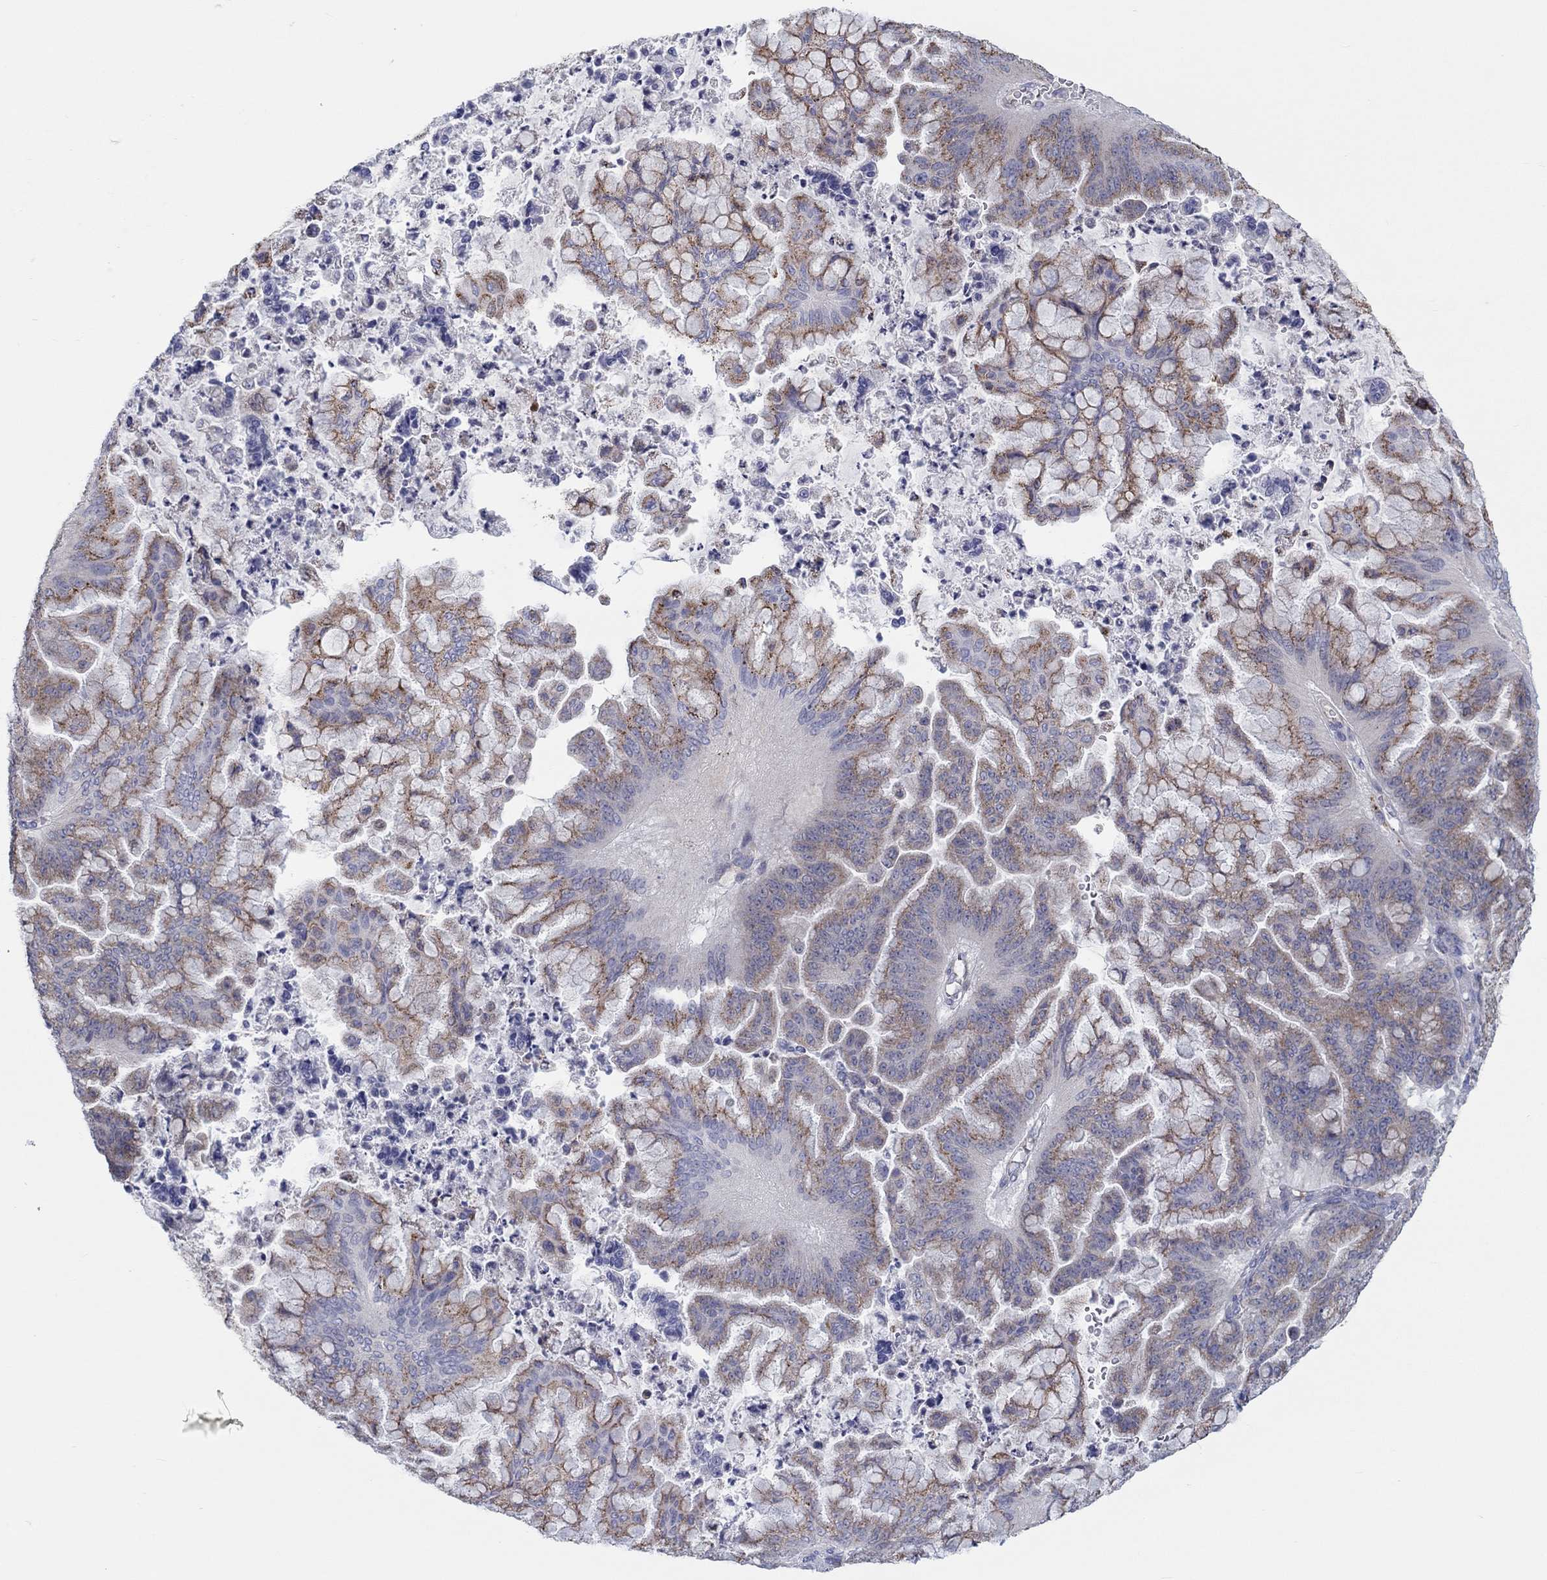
{"staining": {"intensity": "moderate", "quantity": ">75%", "location": "cytoplasmic/membranous"}, "tissue": "ovarian cancer", "cell_type": "Tumor cells", "image_type": "cancer", "snomed": [{"axis": "morphology", "description": "Cystadenocarcinoma, mucinous, NOS"}, {"axis": "topography", "description": "Ovary"}], "caption": "Human ovarian cancer (mucinous cystadenocarcinoma) stained with a protein marker reveals moderate staining in tumor cells.", "gene": "BCO2", "patient": {"sex": "female", "age": 67}}